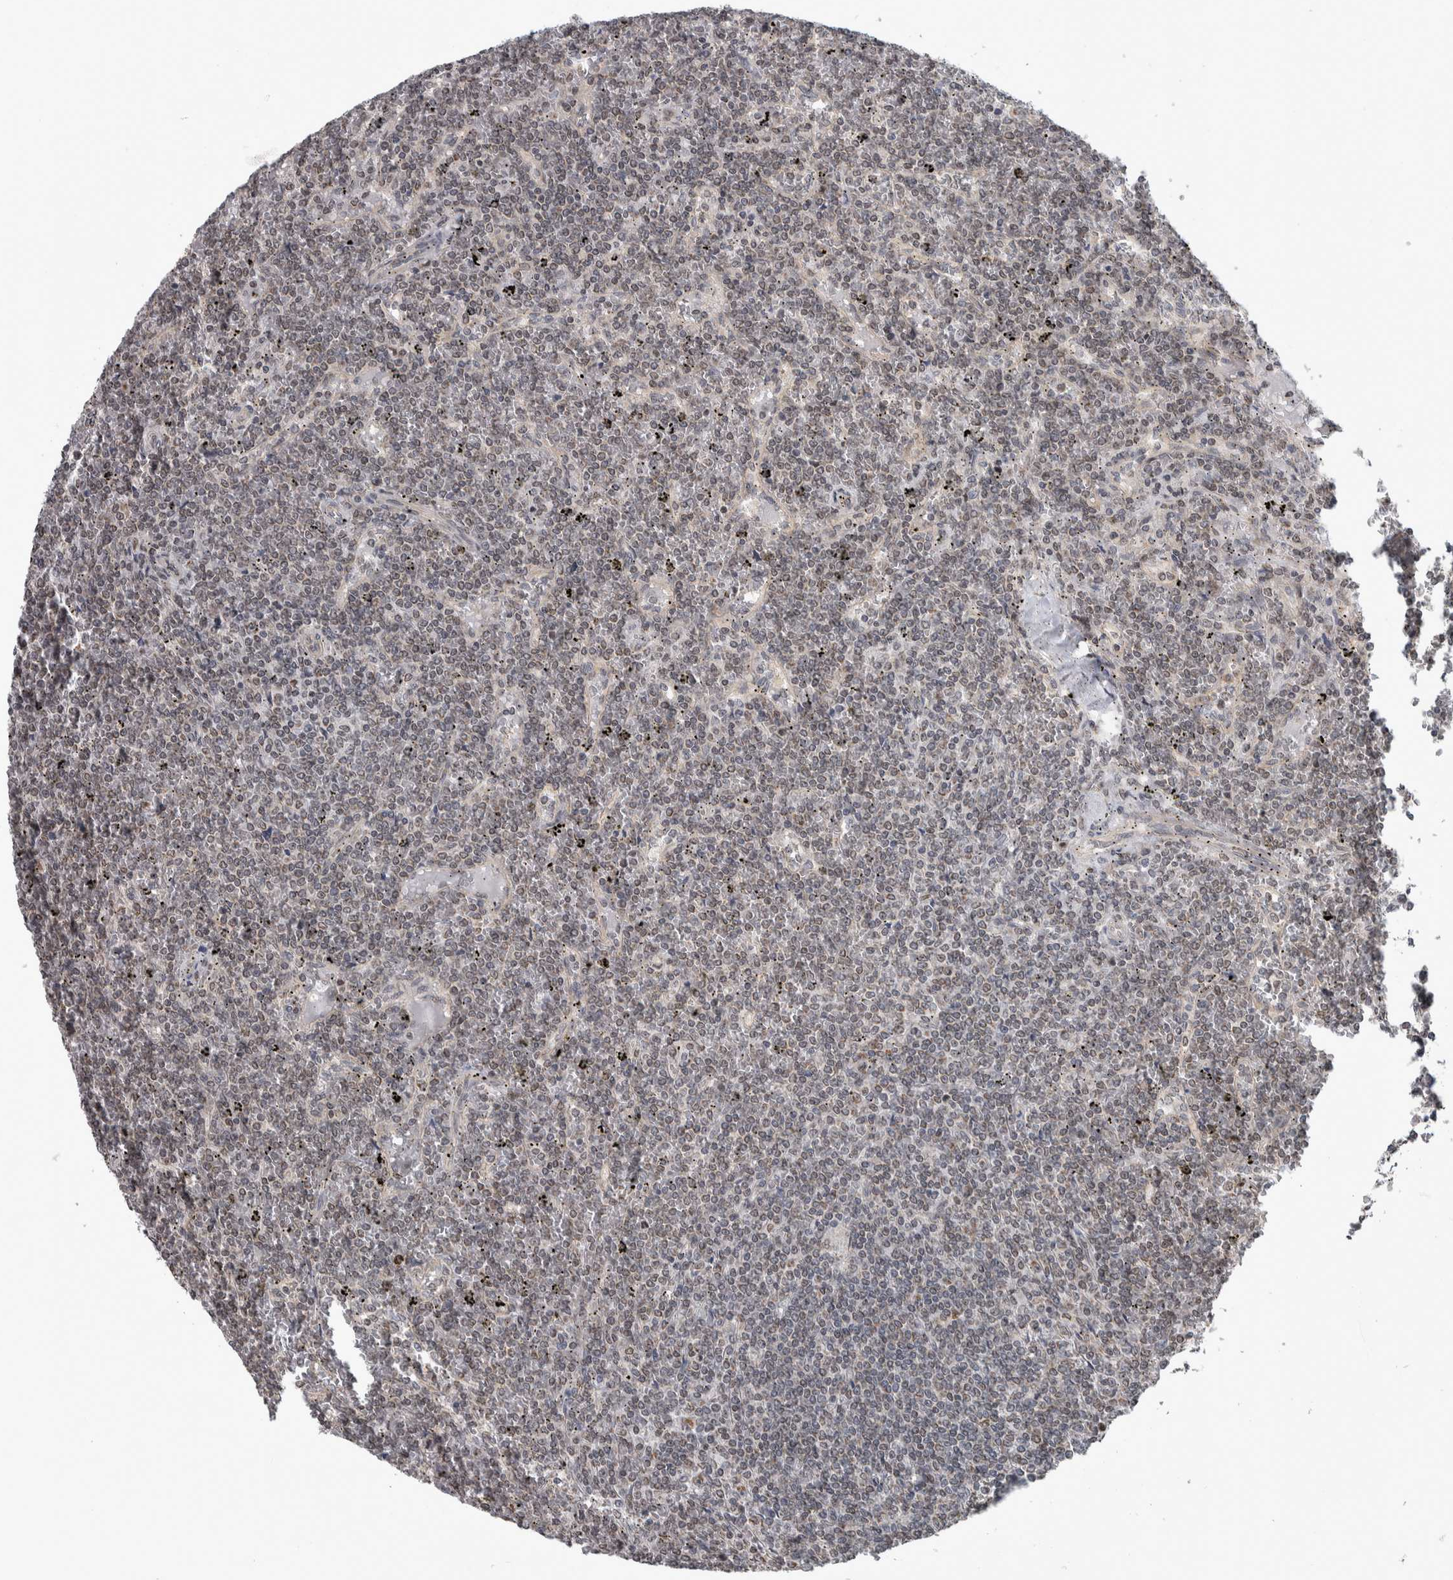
{"staining": {"intensity": "negative", "quantity": "none", "location": "none"}, "tissue": "lymphoma", "cell_type": "Tumor cells", "image_type": "cancer", "snomed": [{"axis": "morphology", "description": "Malignant lymphoma, non-Hodgkin's type, Low grade"}, {"axis": "topography", "description": "Spleen"}], "caption": "A histopathology image of human low-grade malignant lymphoma, non-Hodgkin's type is negative for staining in tumor cells.", "gene": "CWC27", "patient": {"sex": "female", "age": 19}}